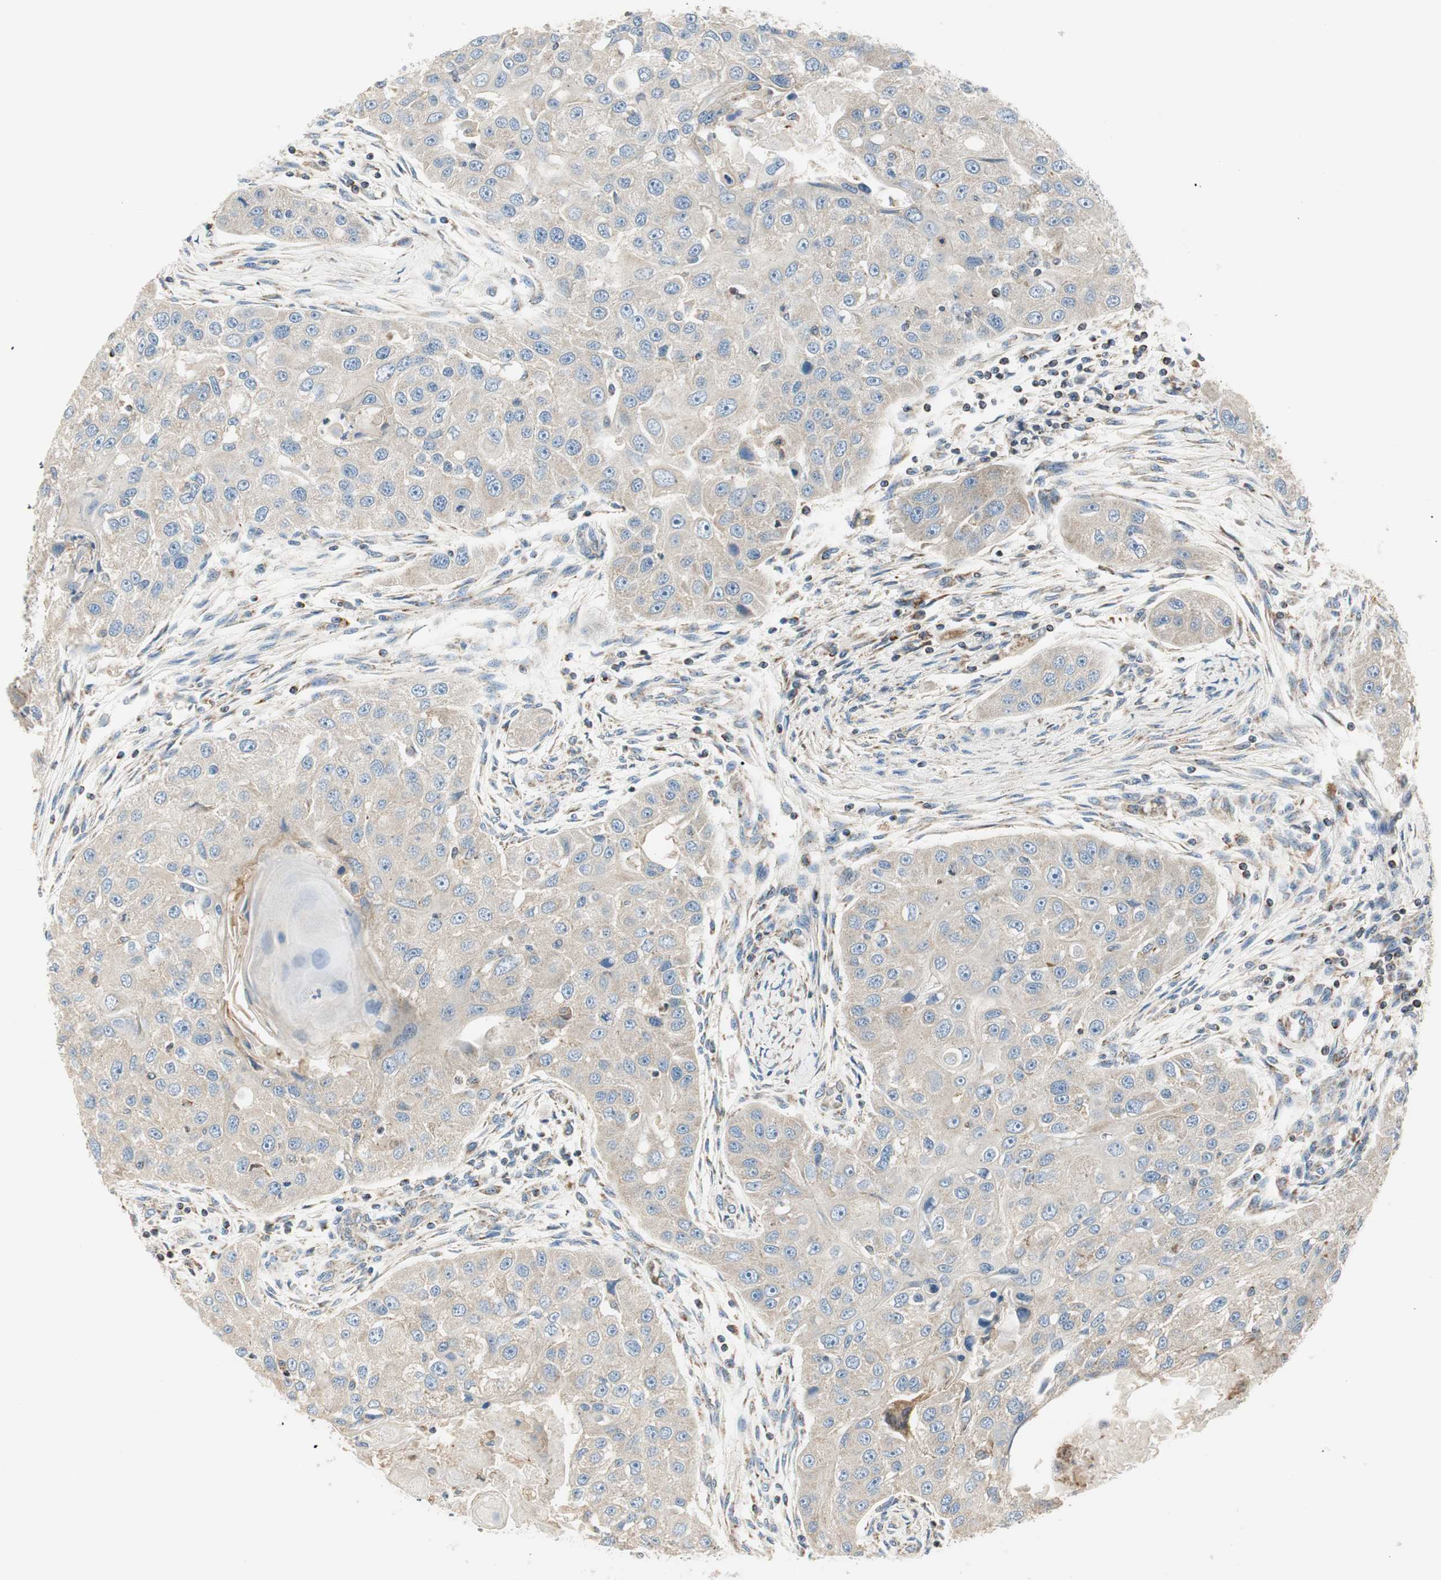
{"staining": {"intensity": "weak", "quantity": ">75%", "location": "cytoplasmic/membranous"}, "tissue": "head and neck cancer", "cell_type": "Tumor cells", "image_type": "cancer", "snomed": [{"axis": "morphology", "description": "Normal tissue, NOS"}, {"axis": "morphology", "description": "Squamous cell carcinoma, NOS"}, {"axis": "topography", "description": "Skeletal muscle"}, {"axis": "topography", "description": "Head-Neck"}], "caption": "Protein analysis of head and neck cancer tissue shows weak cytoplasmic/membranous staining in approximately >75% of tumor cells.", "gene": "RORB", "patient": {"sex": "male", "age": 51}}